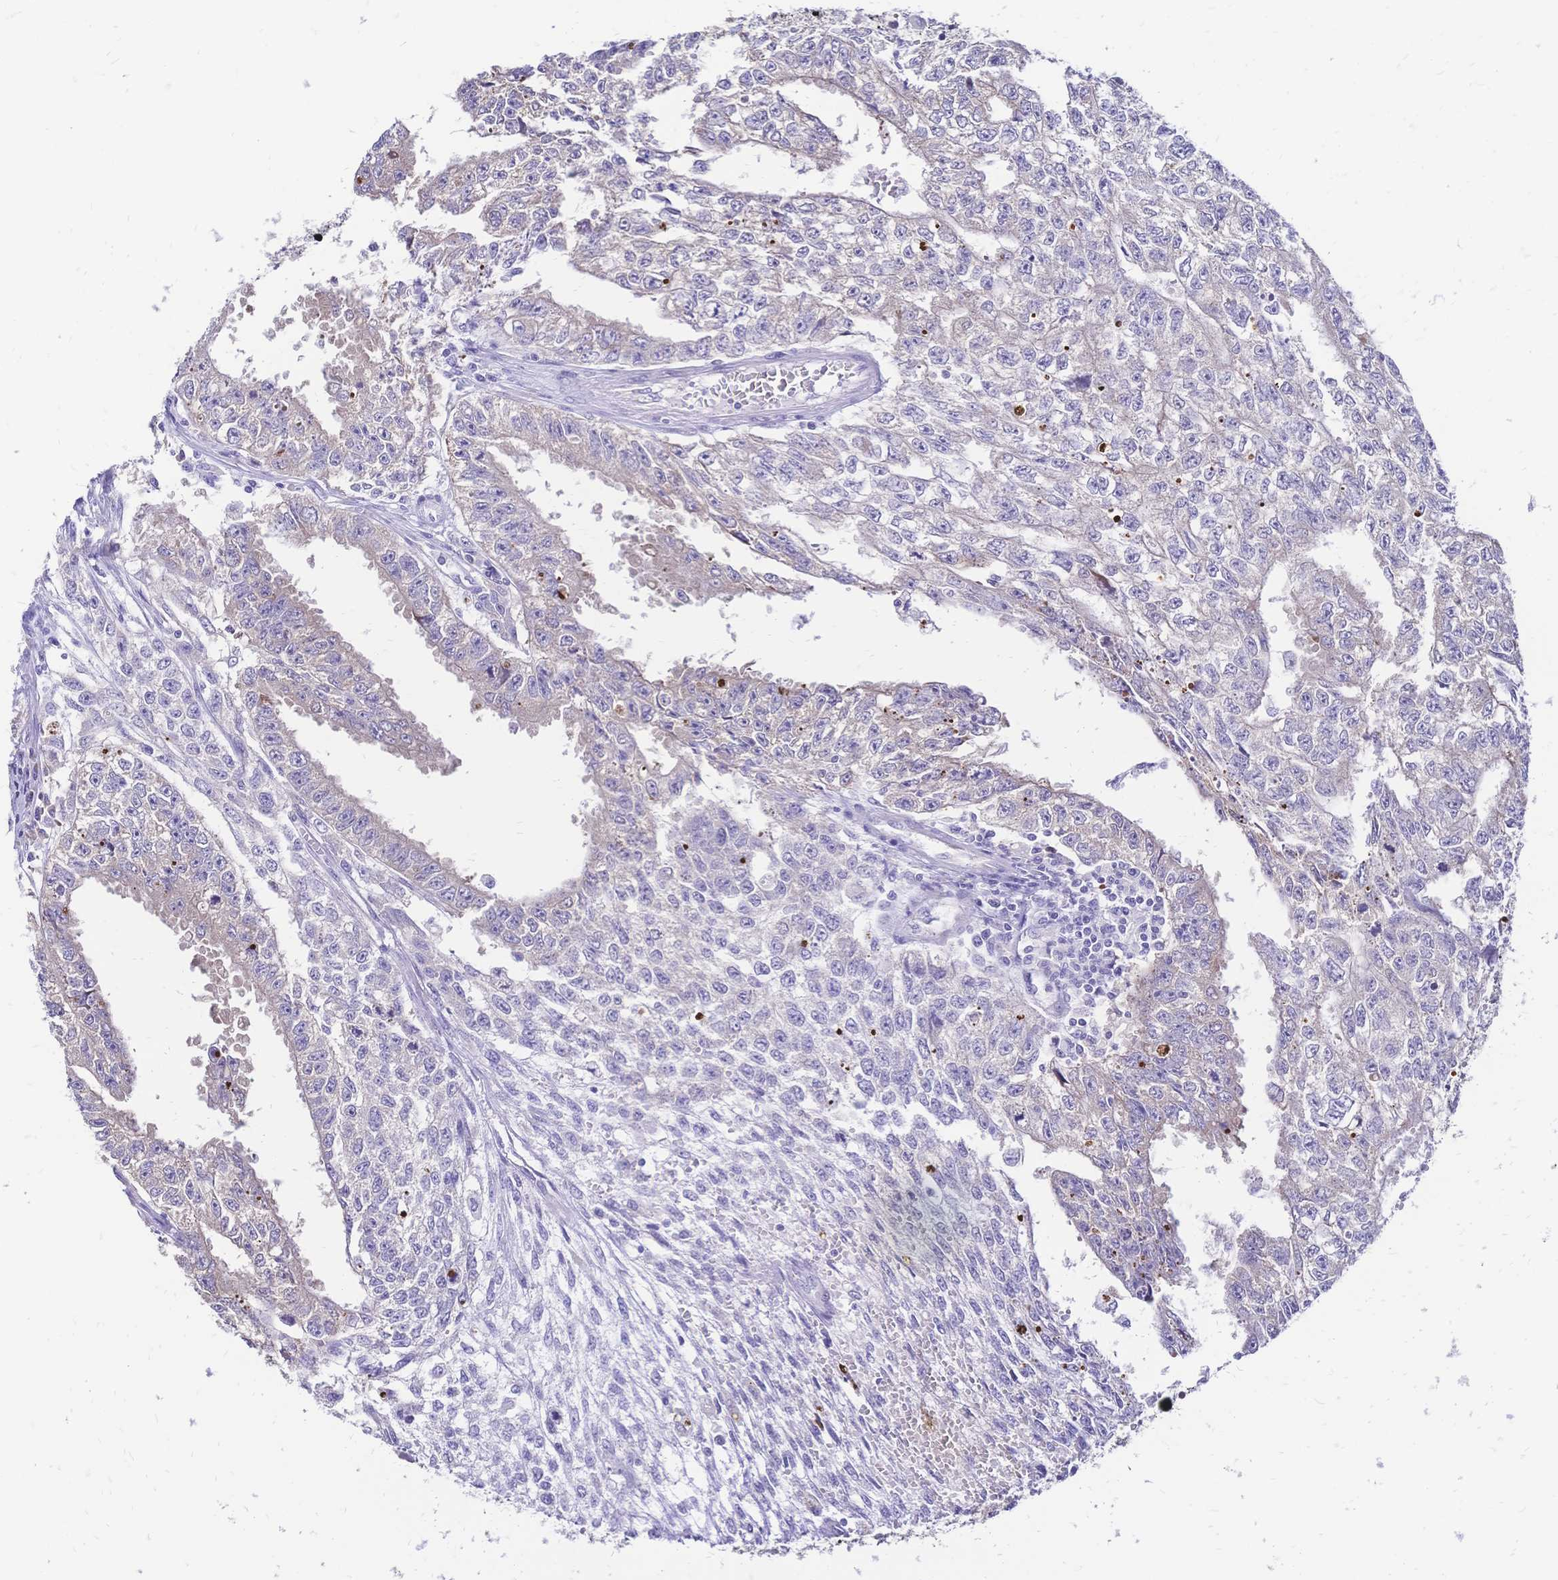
{"staining": {"intensity": "negative", "quantity": "none", "location": "none"}, "tissue": "testis cancer", "cell_type": "Tumor cells", "image_type": "cancer", "snomed": [{"axis": "morphology", "description": "Carcinoma, Embryonal, NOS"}, {"axis": "morphology", "description": "Teratoma, malignant, NOS"}, {"axis": "topography", "description": "Testis"}], "caption": "IHC photomicrograph of human testis cancer stained for a protein (brown), which demonstrates no staining in tumor cells.", "gene": "GRB7", "patient": {"sex": "male", "age": 24}}